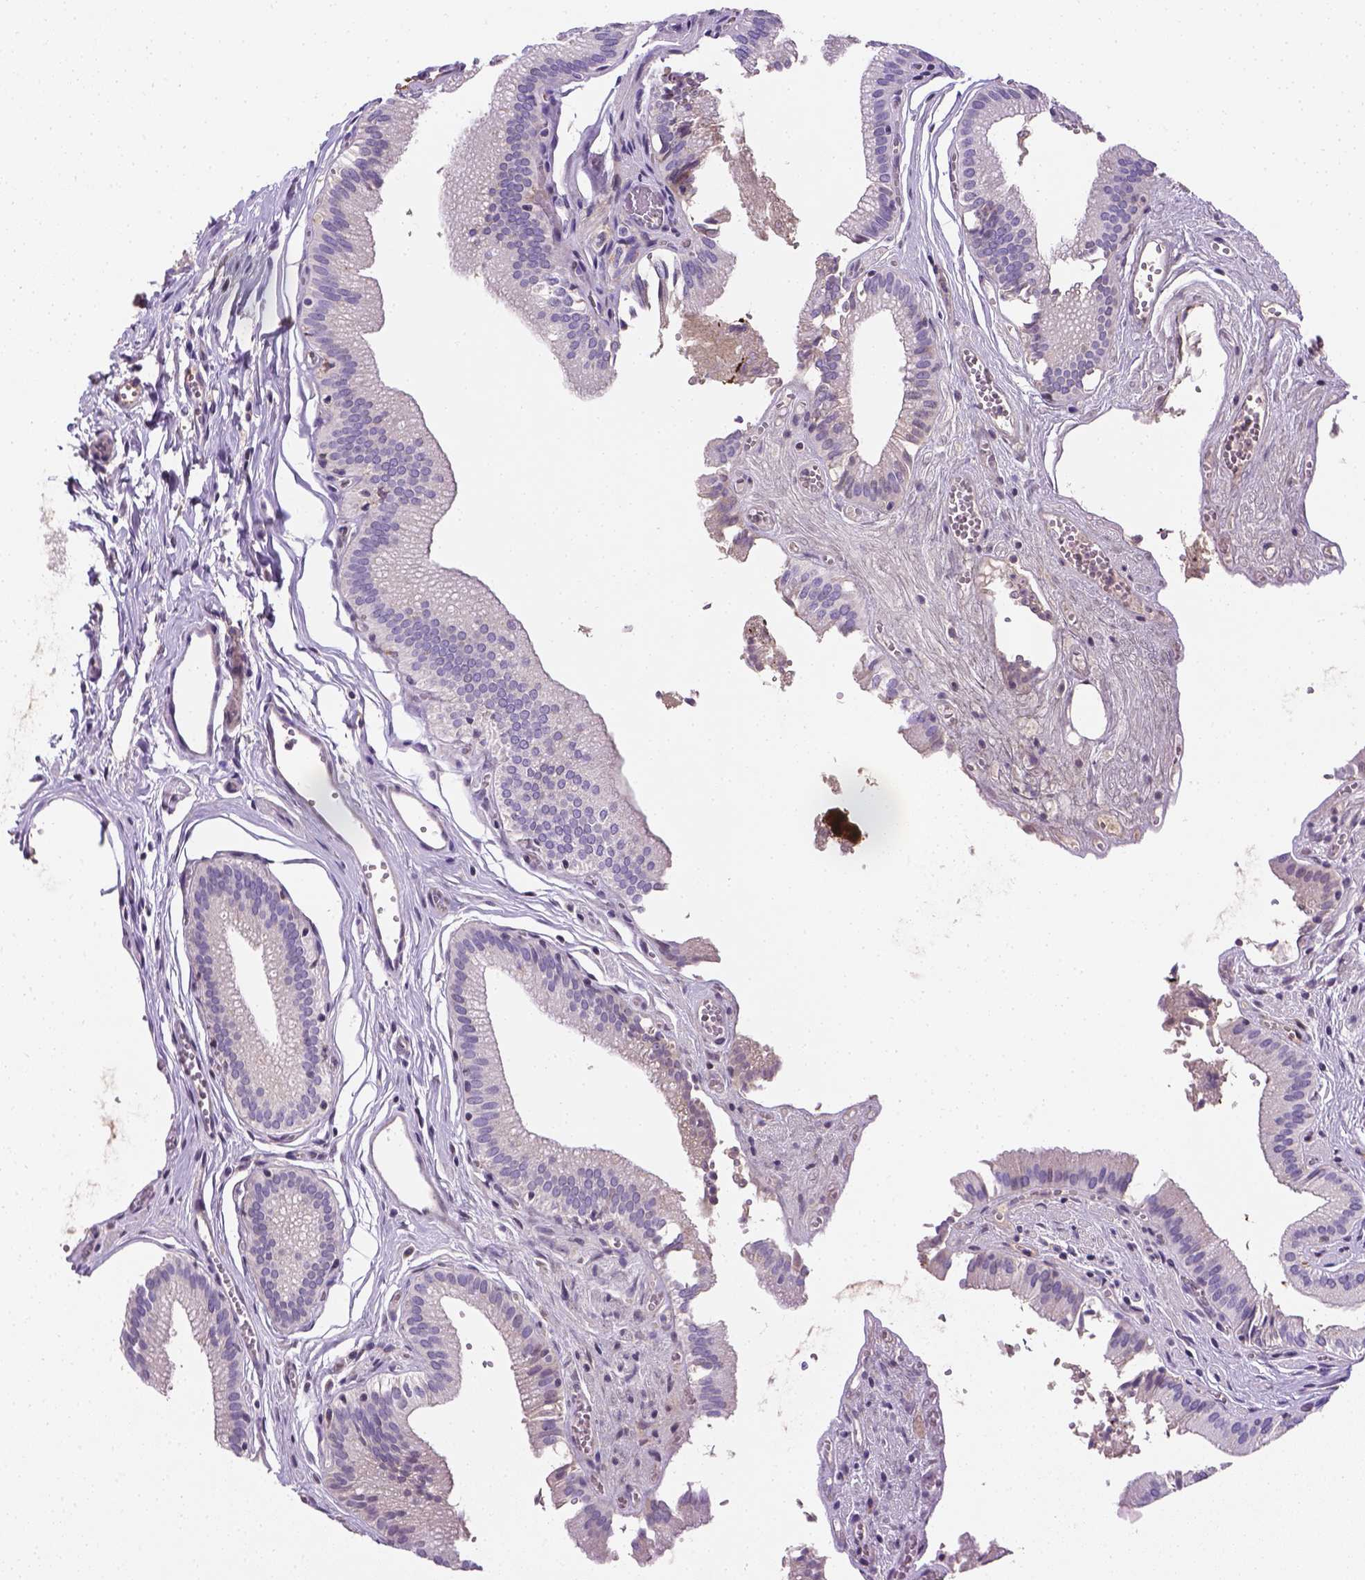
{"staining": {"intensity": "negative", "quantity": "none", "location": "none"}, "tissue": "gallbladder", "cell_type": "Glandular cells", "image_type": "normal", "snomed": [{"axis": "morphology", "description": "Normal tissue, NOS"}, {"axis": "topography", "description": "Gallbladder"}, {"axis": "topography", "description": "Peripheral nerve tissue"}], "caption": "Photomicrograph shows no significant protein positivity in glandular cells of unremarkable gallbladder. The staining is performed using DAB (3,3'-diaminobenzidine) brown chromogen with nuclei counter-stained in using hematoxylin.", "gene": "APOE", "patient": {"sex": "male", "age": 17}}